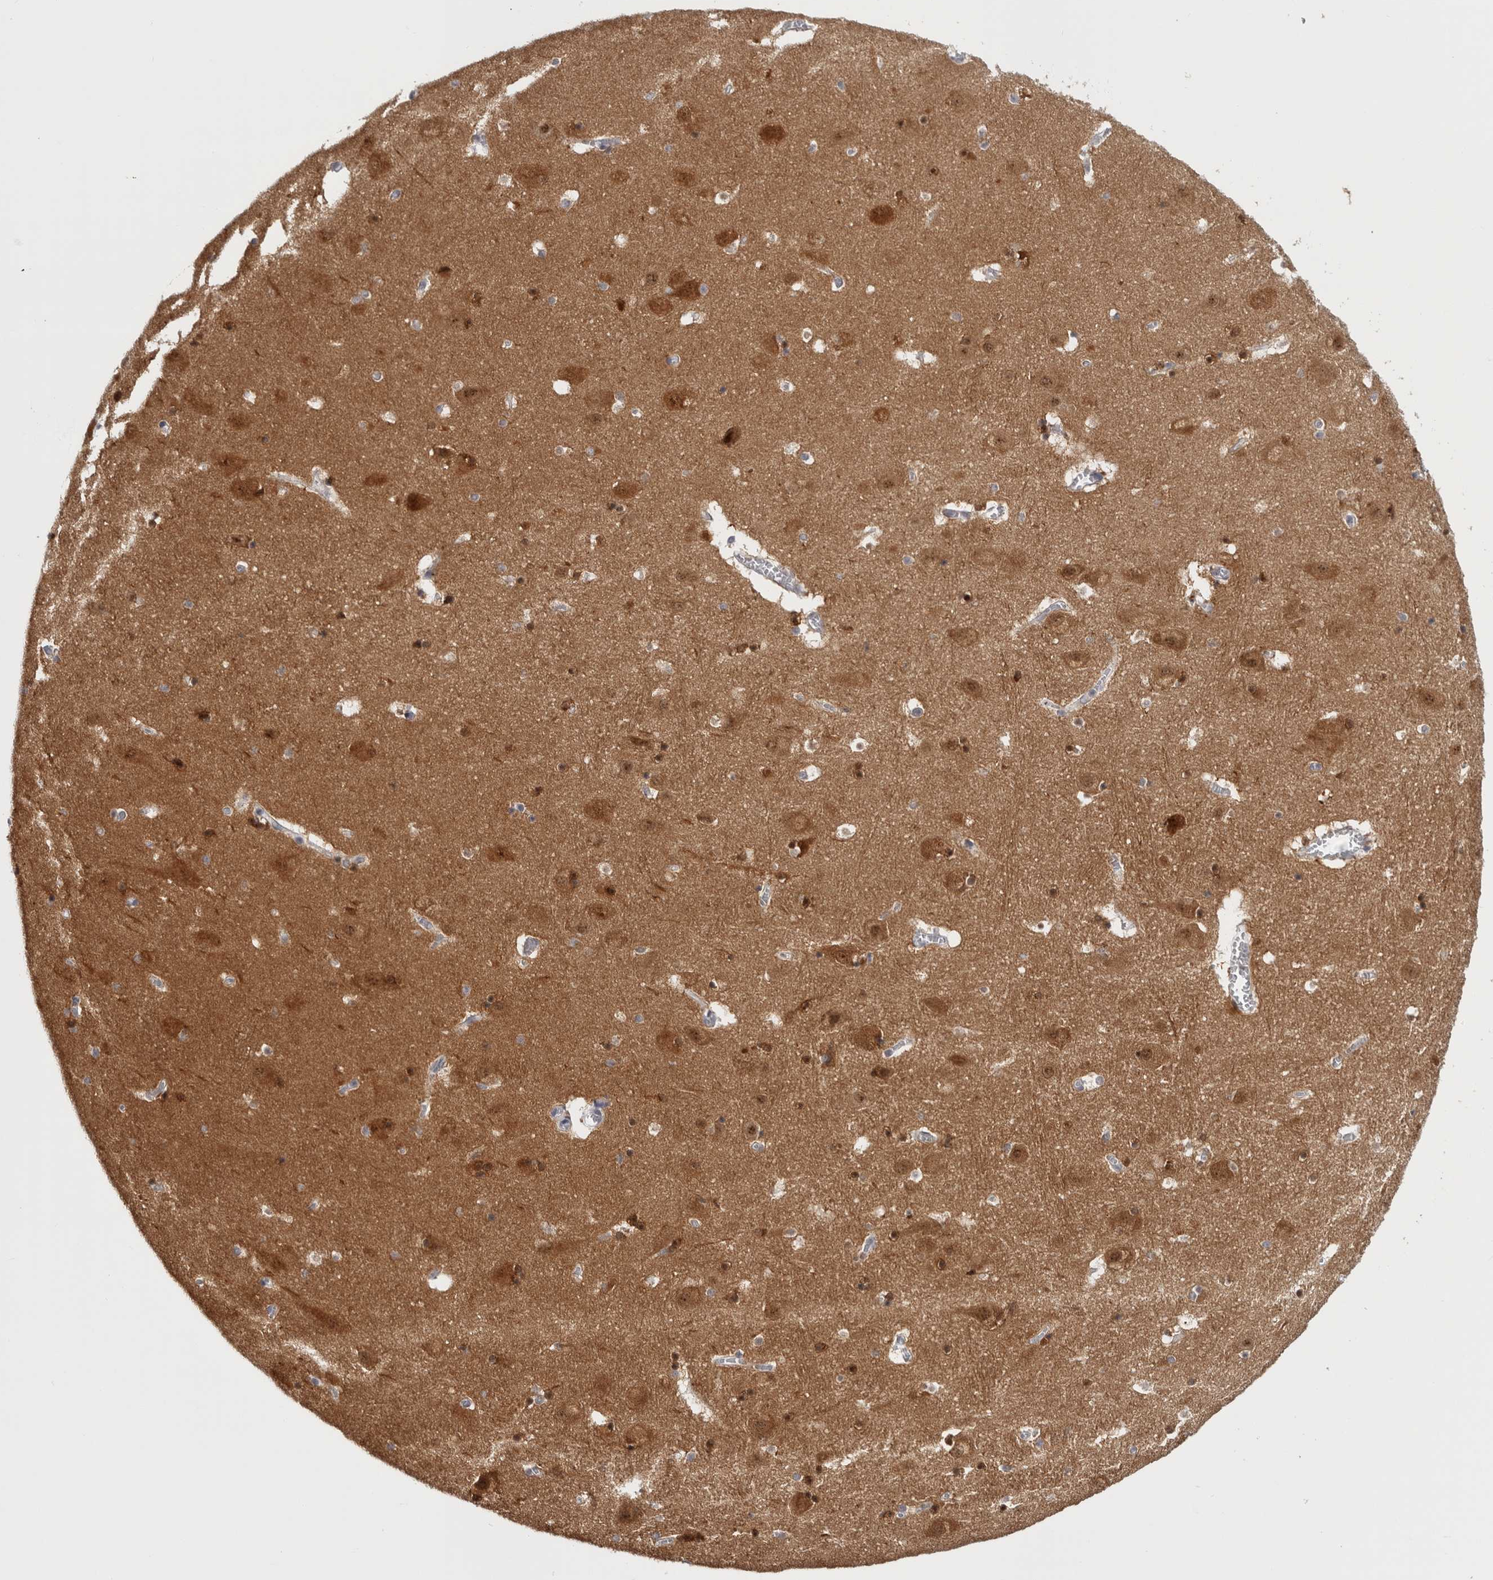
{"staining": {"intensity": "moderate", "quantity": "<25%", "location": "cytoplasmic/membranous,nuclear"}, "tissue": "hippocampus", "cell_type": "Glial cells", "image_type": "normal", "snomed": [{"axis": "morphology", "description": "Normal tissue, NOS"}, {"axis": "topography", "description": "Hippocampus"}], "caption": "Immunohistochemical staining of unremarkable hippocampus displays <25% levels of moderate cytoplasmic/membranous,nuclear protein positivity in about <25% of glial cells. The staining is performed using DAB (3,3'-diaminobenzidine) brown chromogen to label protein expression. The nuclei are counter-stained blue using hematoxylin.", "gene": "MKNK1", "patient": {"sex": "male", "age": 45}}